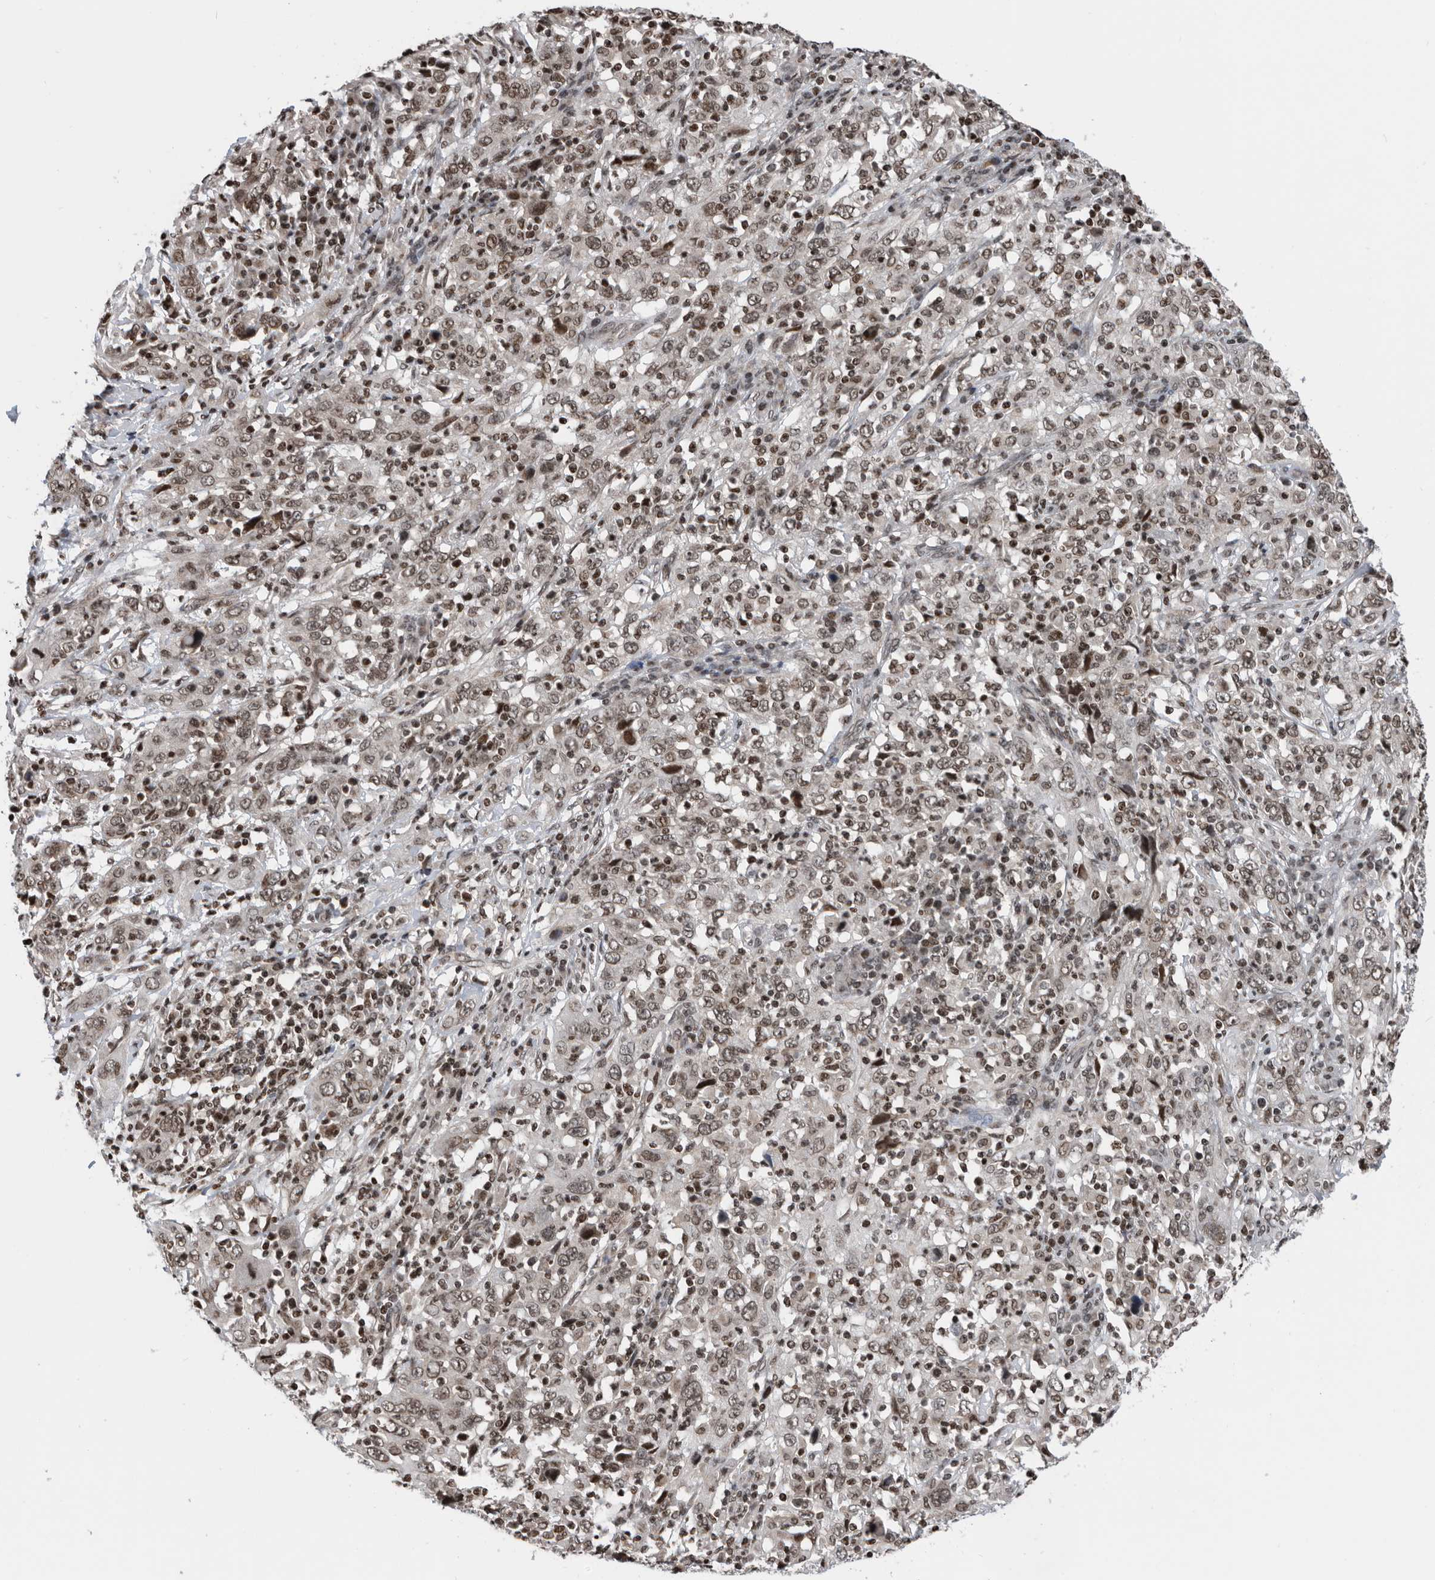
{"staining": {"intensity": "weak", "quantity": ">75%", "location": "nuclear"}, "tissue": "cervical cancer", "cell_type": "Tumor cells", "image_type": "cancer", "snomed": [{"axis": "morphology", "description": "Squamous cell carcinoma, NOS"}, {"axis": "topography", "description": "Cervix"}], "caption": "Immunohistochemical staining of human cervical cancer (squamous cell carcinoma) reveals low levels of weak nuclear staining in approximately >75% of tumor cells.", "gene": "SNRNP48", "patient": {"sex": "female", "age": 46}}